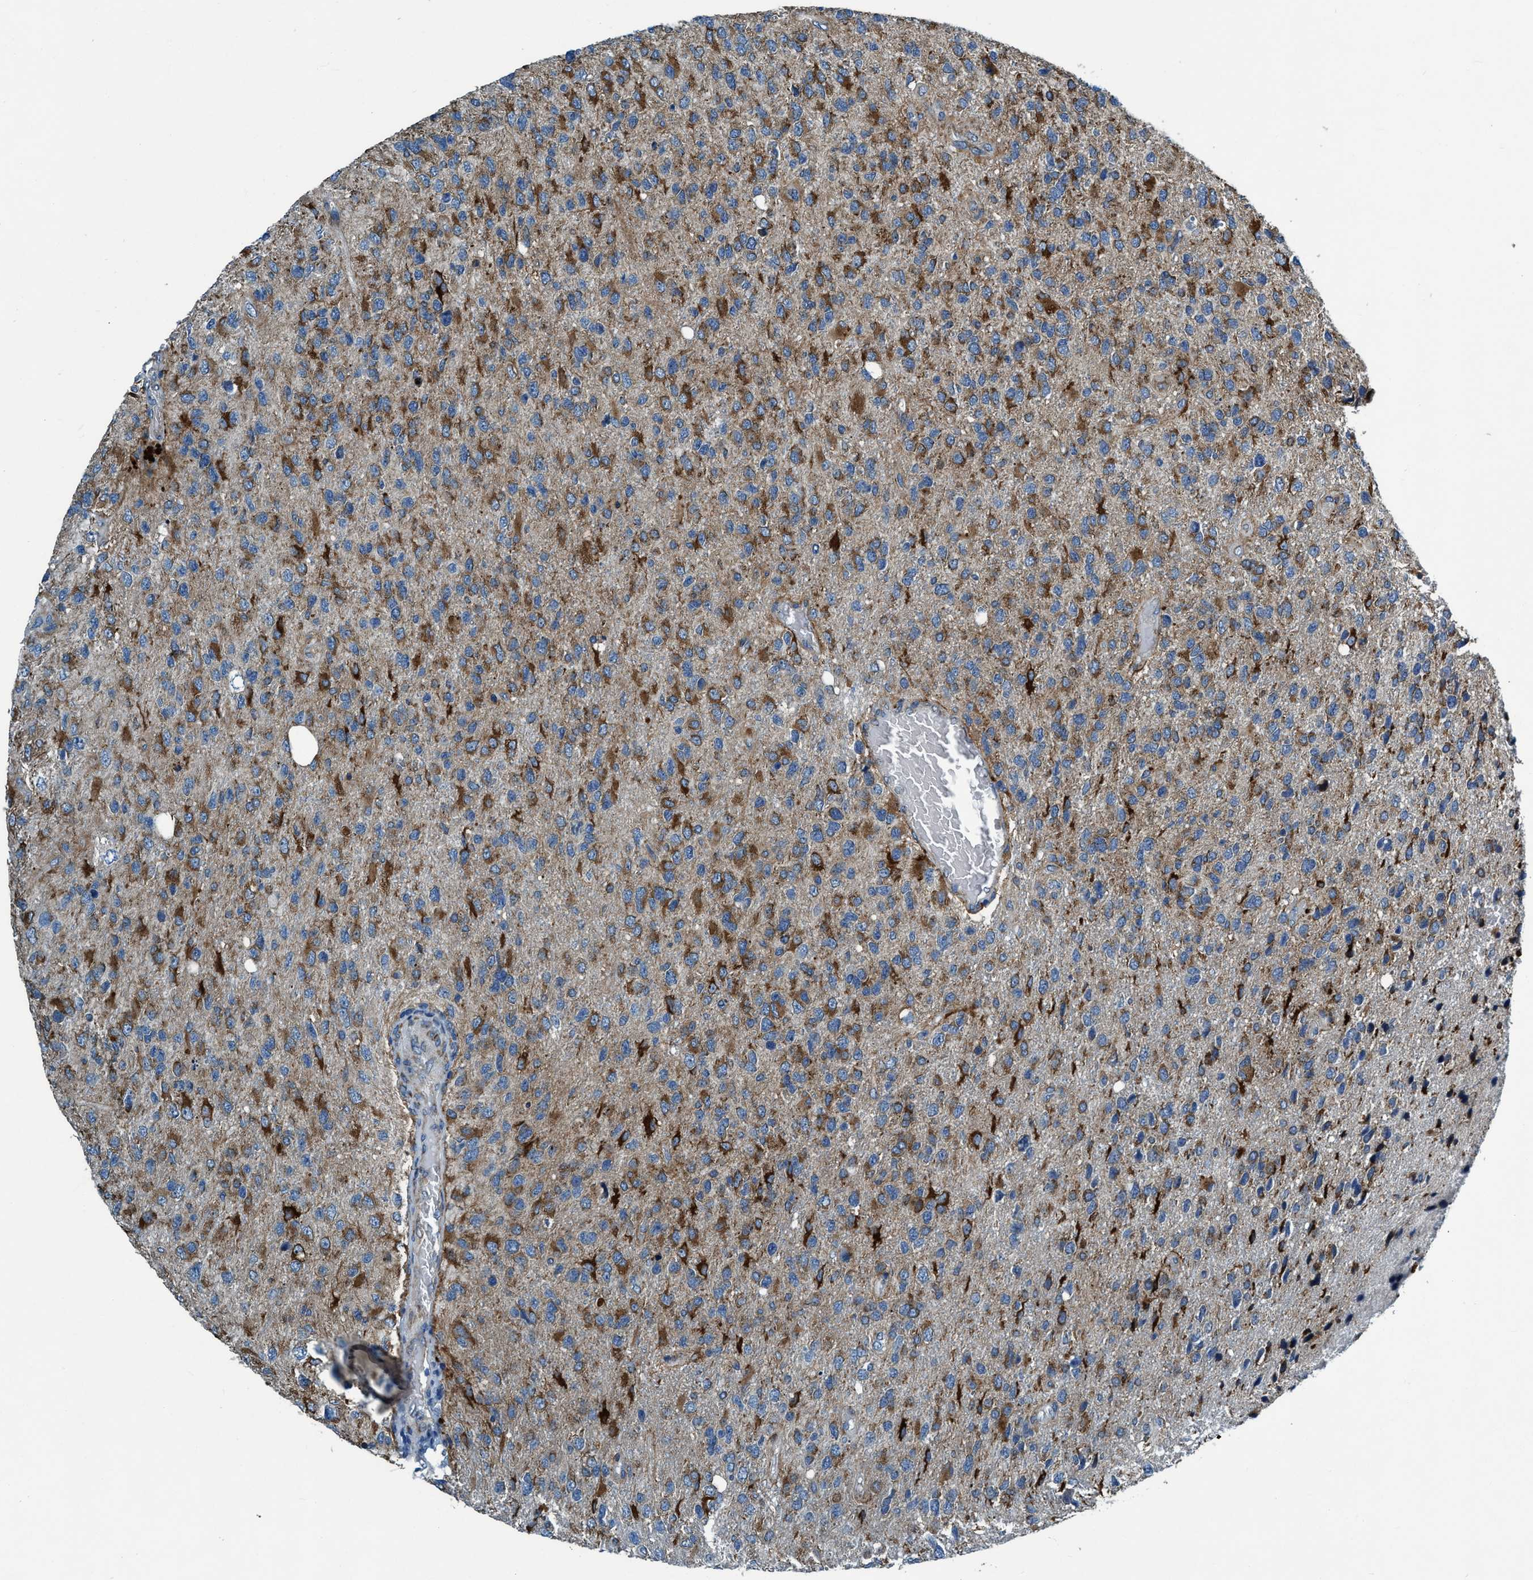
{"staining": {"intensity": "strong", "quantity": "25%-75%", "location": "cytoplasmic/membranous"}, "tissue": "glioma", "cell_type": "Tumor cells", "image_type": "cancer", "snomed": [{"axis": "morphology", "description": "Glioma, malignant, High grade"}, {"axis": "topography", "description": "Brain"}], "caption": "The micrograph exhibits a brown stain indicating the presence of a protein in the cytoplasmic/membranous of tumor cells in malignant glioma (high-grade).", "gene": "ARMC9", "patient": {"sex": "female", "age": 58}}